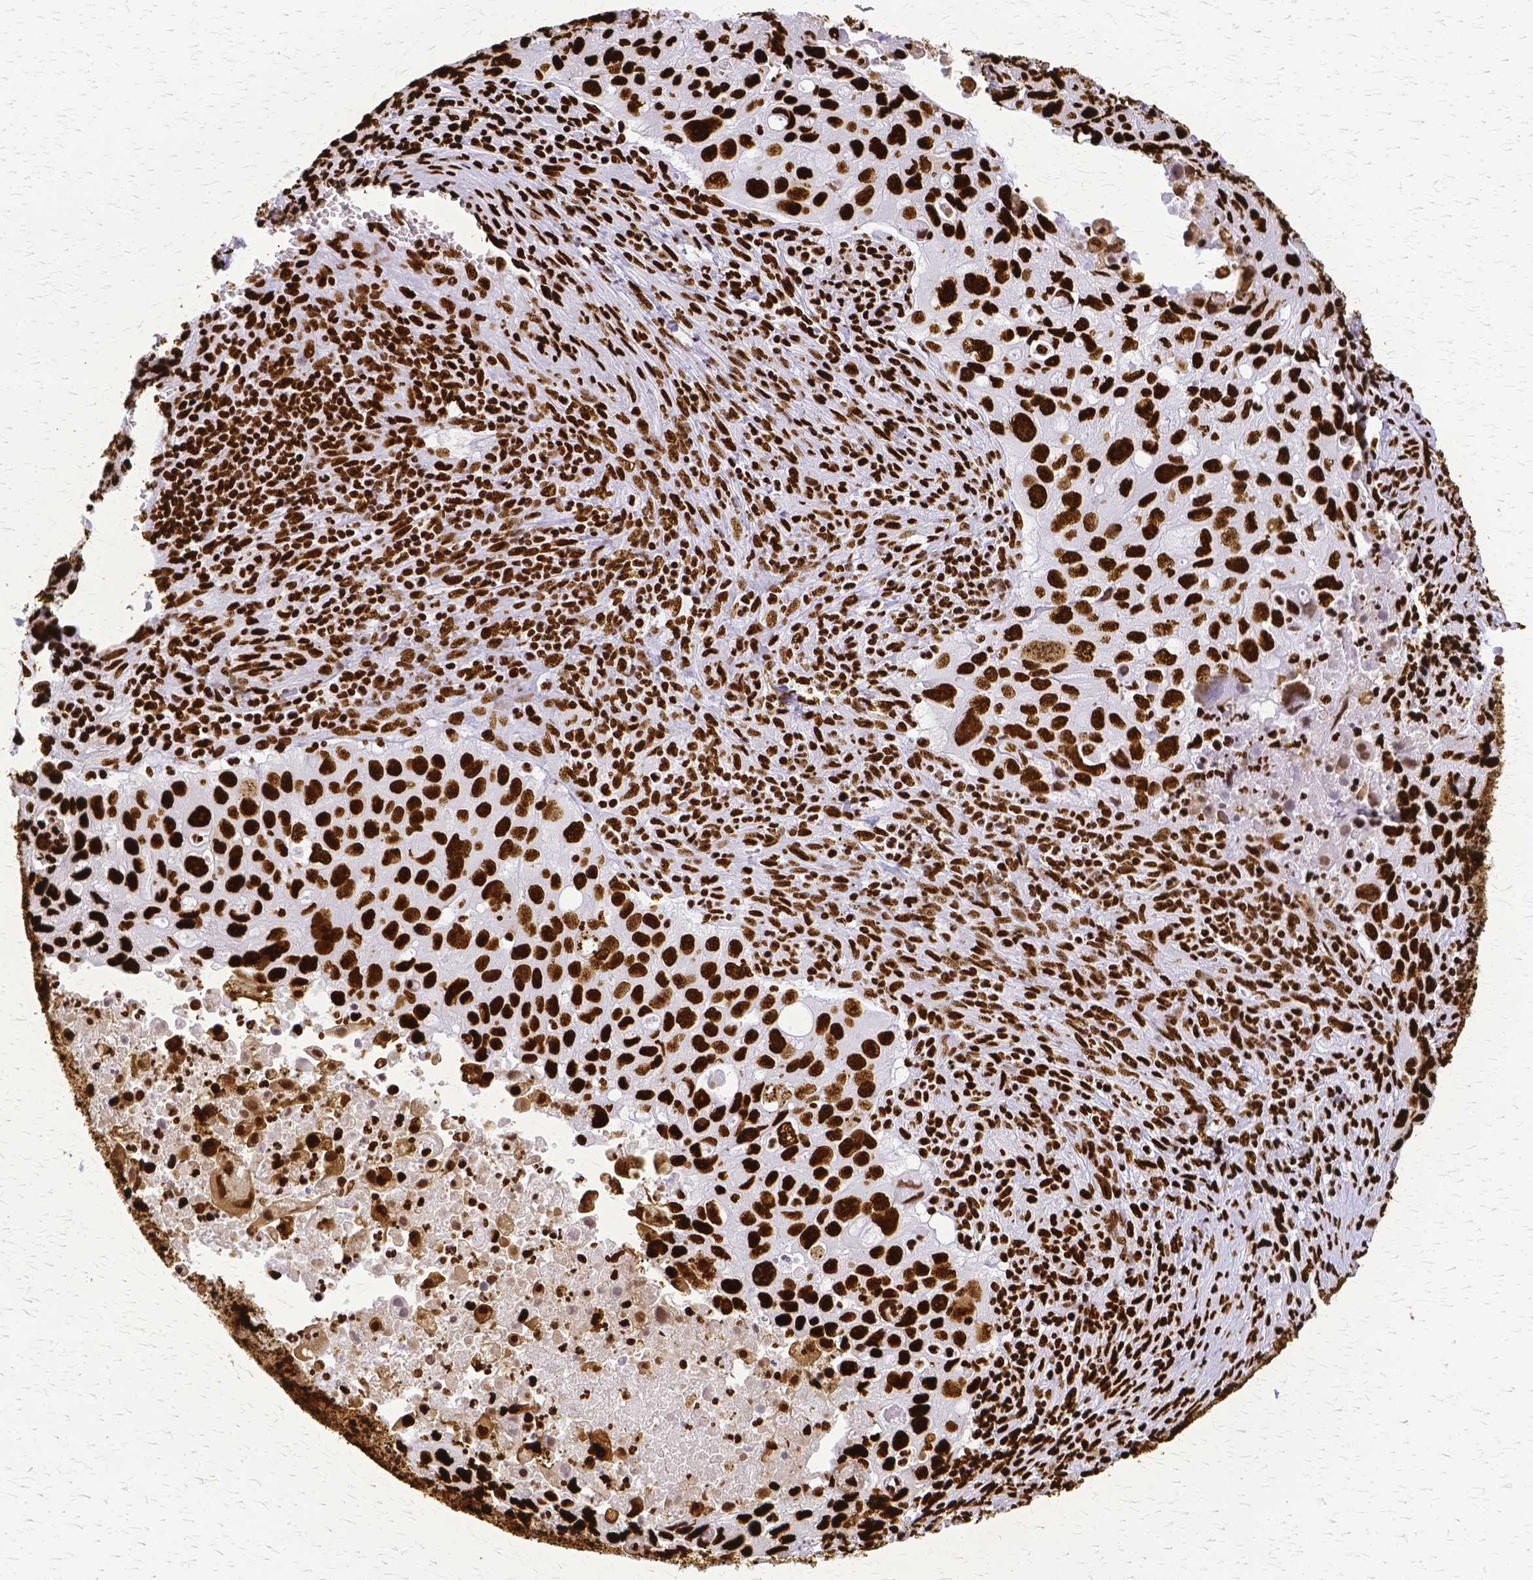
{"staining": {"intensity": "strong", "quantity": ">75%", "location": "nuclear"}, "tissue": "lung cancer", "cell_type": "Tumor cells", "image_type": "cancer", "snomed": [{"axis": "morphology", "description": "Adenocarcinoma, NOS"}, {"axis": "morphology", "description": "Adenocarcinoma, metastatic, NOS"}, {"axis": "topography", "description": "Lymph node"}, {"axis": "topography", "description": "Lung"}], "caption": "High-magnification brightfield microscopy of lung adenocarcinoma stained with DAB (3,3'-diaminobenzidine) (brown) and counterstained with hematoxylin (blue). tumor cells exhibit strong nuclear staining is present in approximately>75% of cells. (DAB = brown stain, brightfield microscopy at high magnification).", "gene": "SFPQ", "patient": {"sex": "female", "age": 42}}